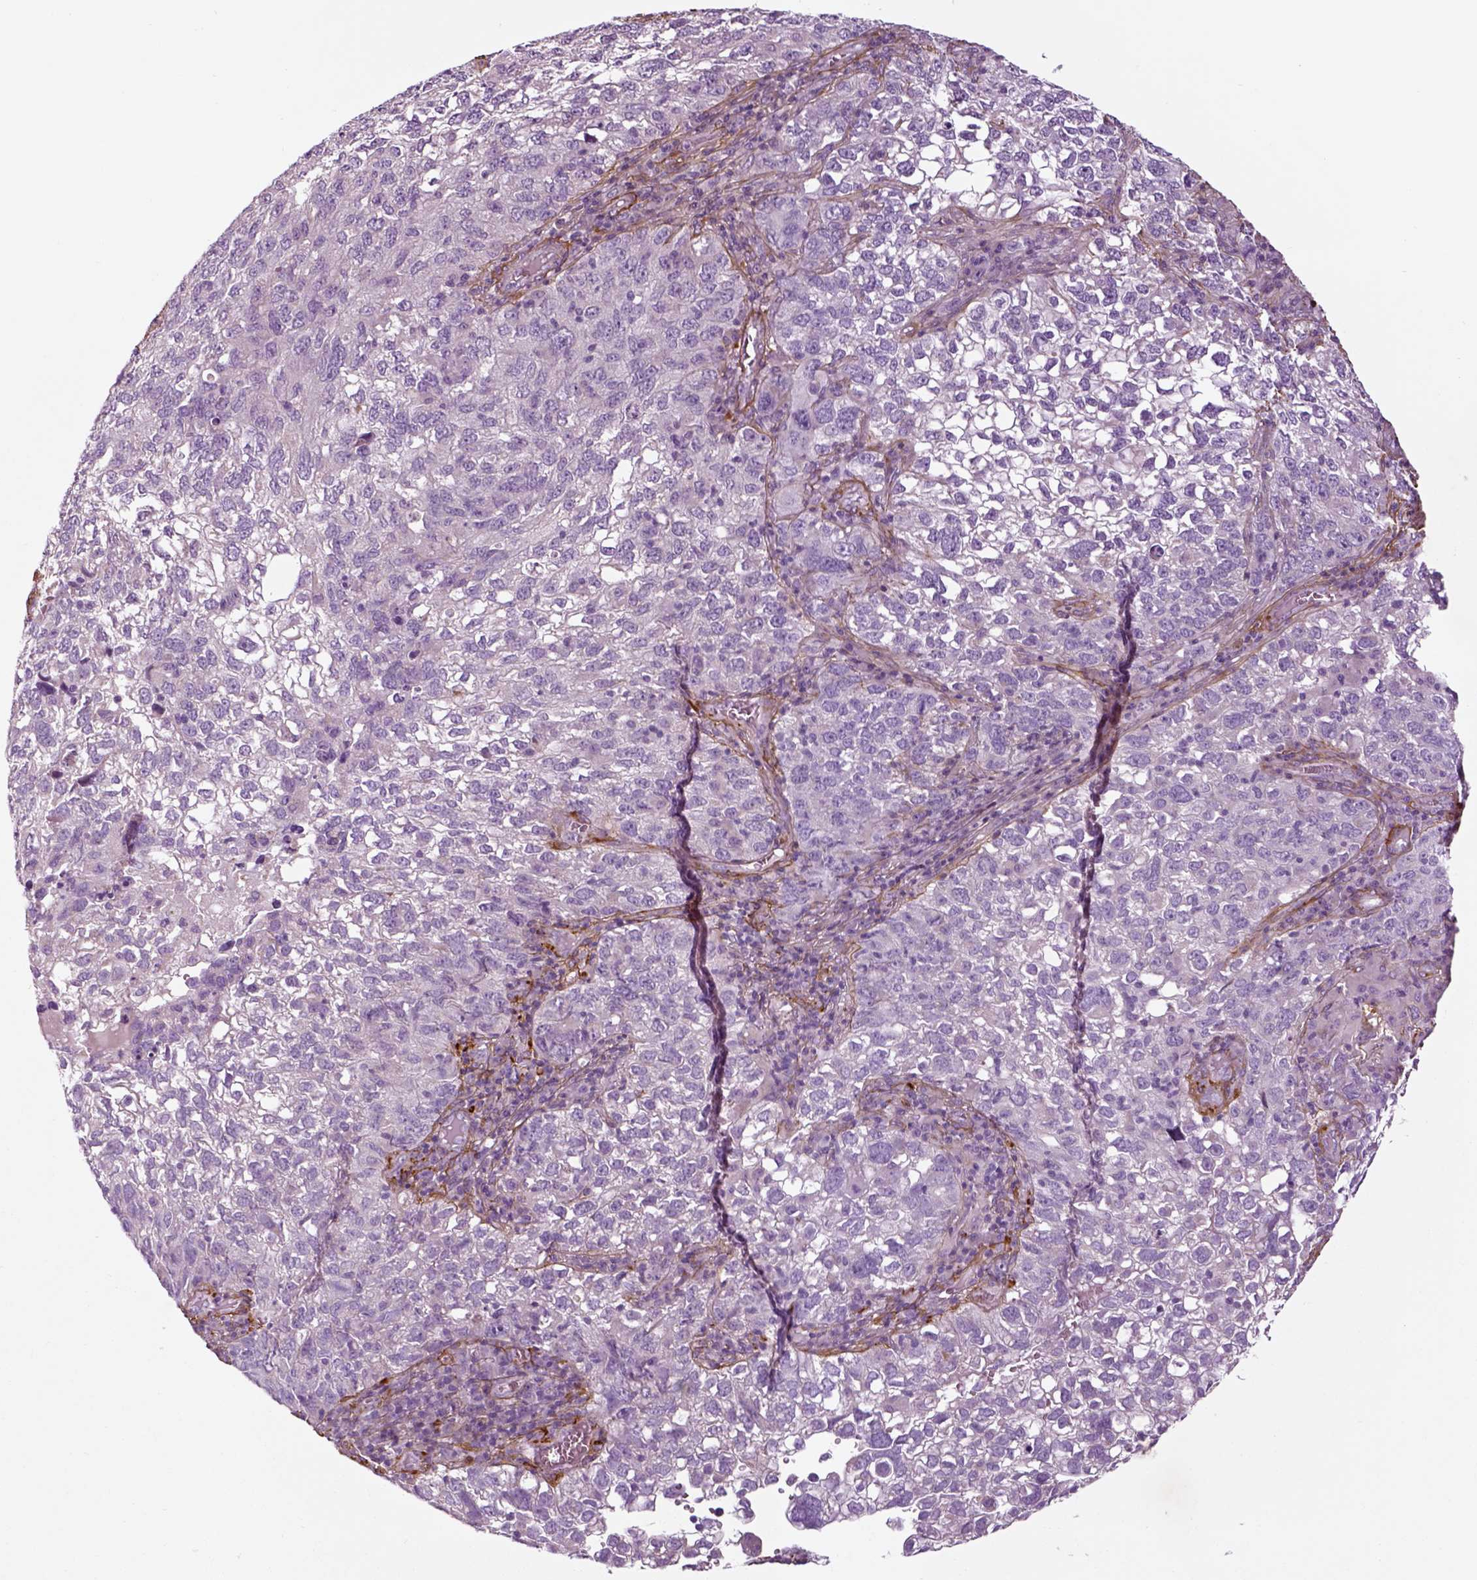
{"staining": {"intensity": "negative", "quantity": "none", "location": "none"}, "tissue": "cervical cancer", "cell_type": "Tumor cells", "image_type": "cancer", "snomed": [{"axis": "morphology", "description": "Squamous cell carcinoma, NOS"}, {"axis": "topography", "description": "Cervix"}], "caption": "This is an immunohistochemistry photomicrograph of cervical squamous cell carcinoma. There is no staining in tumor cells.", "gene": "COL6A2", "patient": {"sex": "female", "age": 55}}